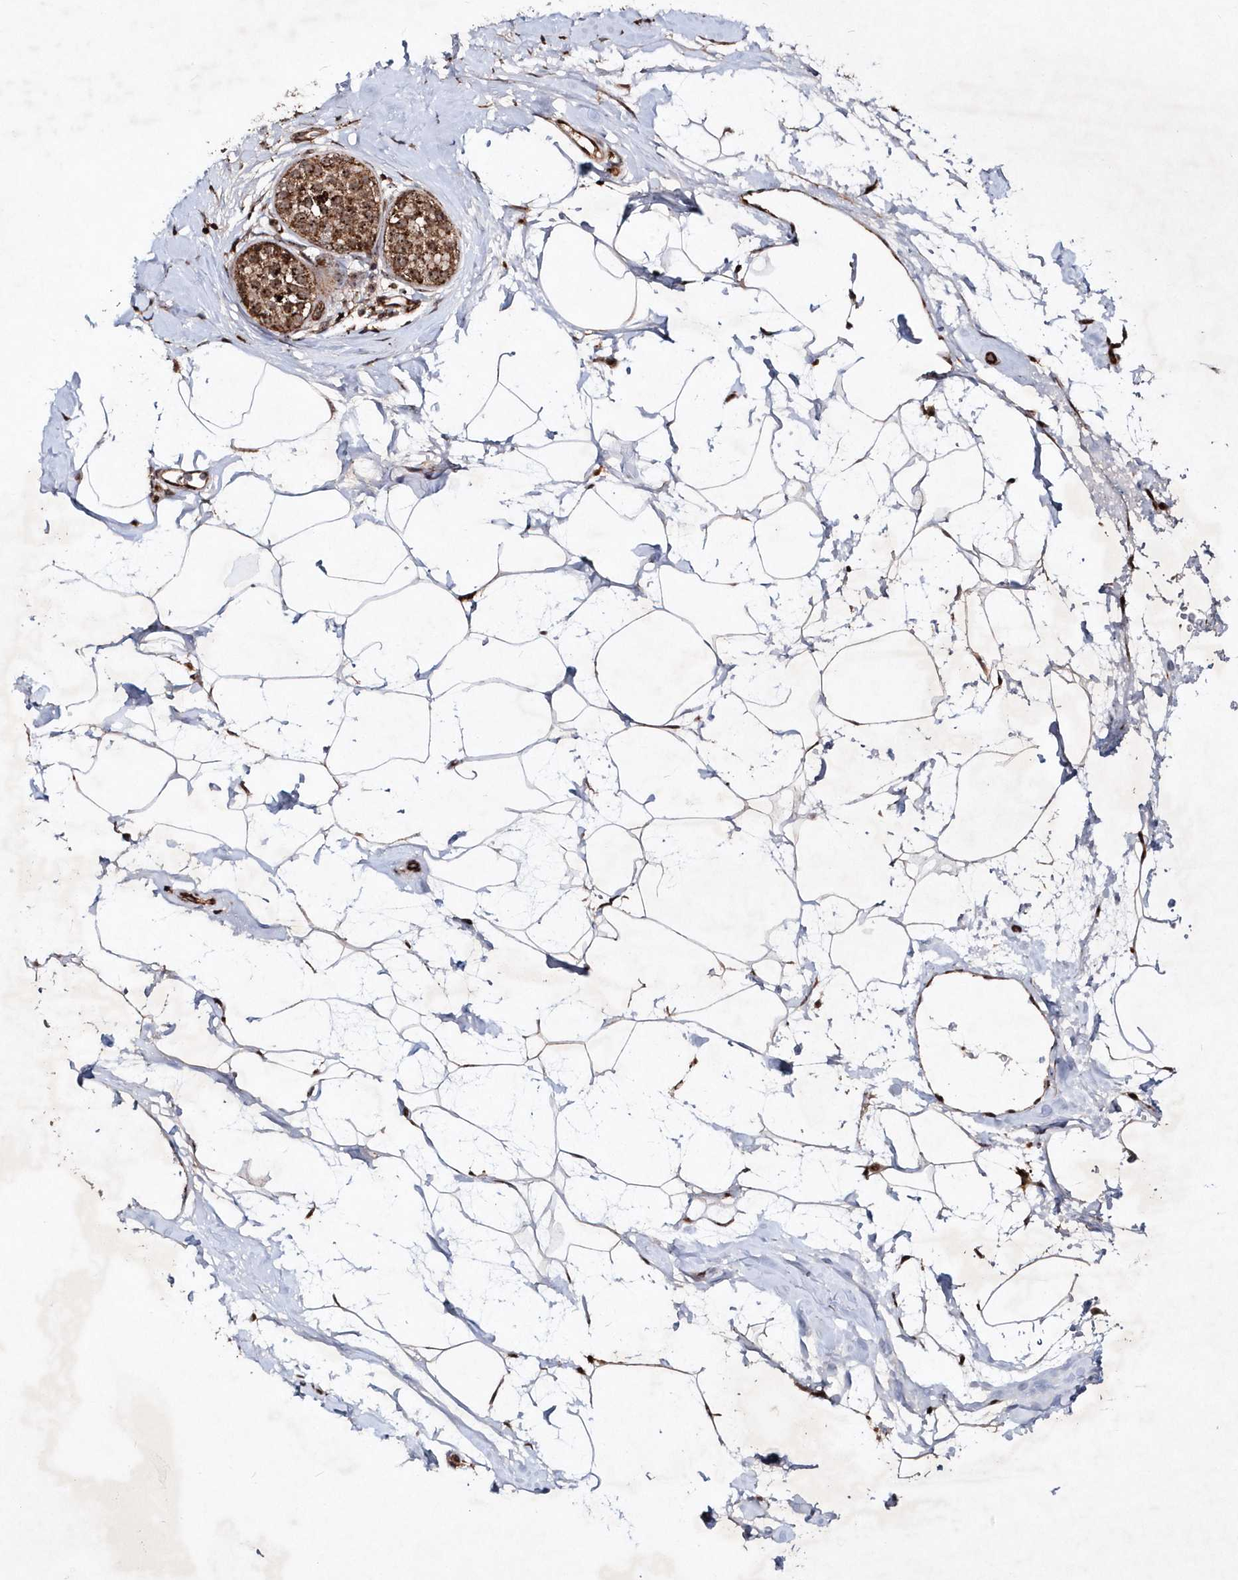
{"staining": {"intensity": "moderate", "quantity": ">75%", "location": "cytoplasmic/membranous,nuclear"}, "tissue": "breast cancer", "cell_type": "Tumor cells", "image_type": "cancer", "snomed": [{"axis": "morphology", "description": "Lobular carcinoma, in situ"}, {"axis": "morphology", "description": "Lobular carcinoma"}, {"axis": "topography", "description": "Breast"}], "caption": "Breast lobular carcinoma stained for a protein (brown) exhibits moderate cytoplasmic/membranous and nuclear positive positivity in about >75% of tumor cells.", "gene": "SOWAHB", "patient": {"sex": "female", "age": 41}}